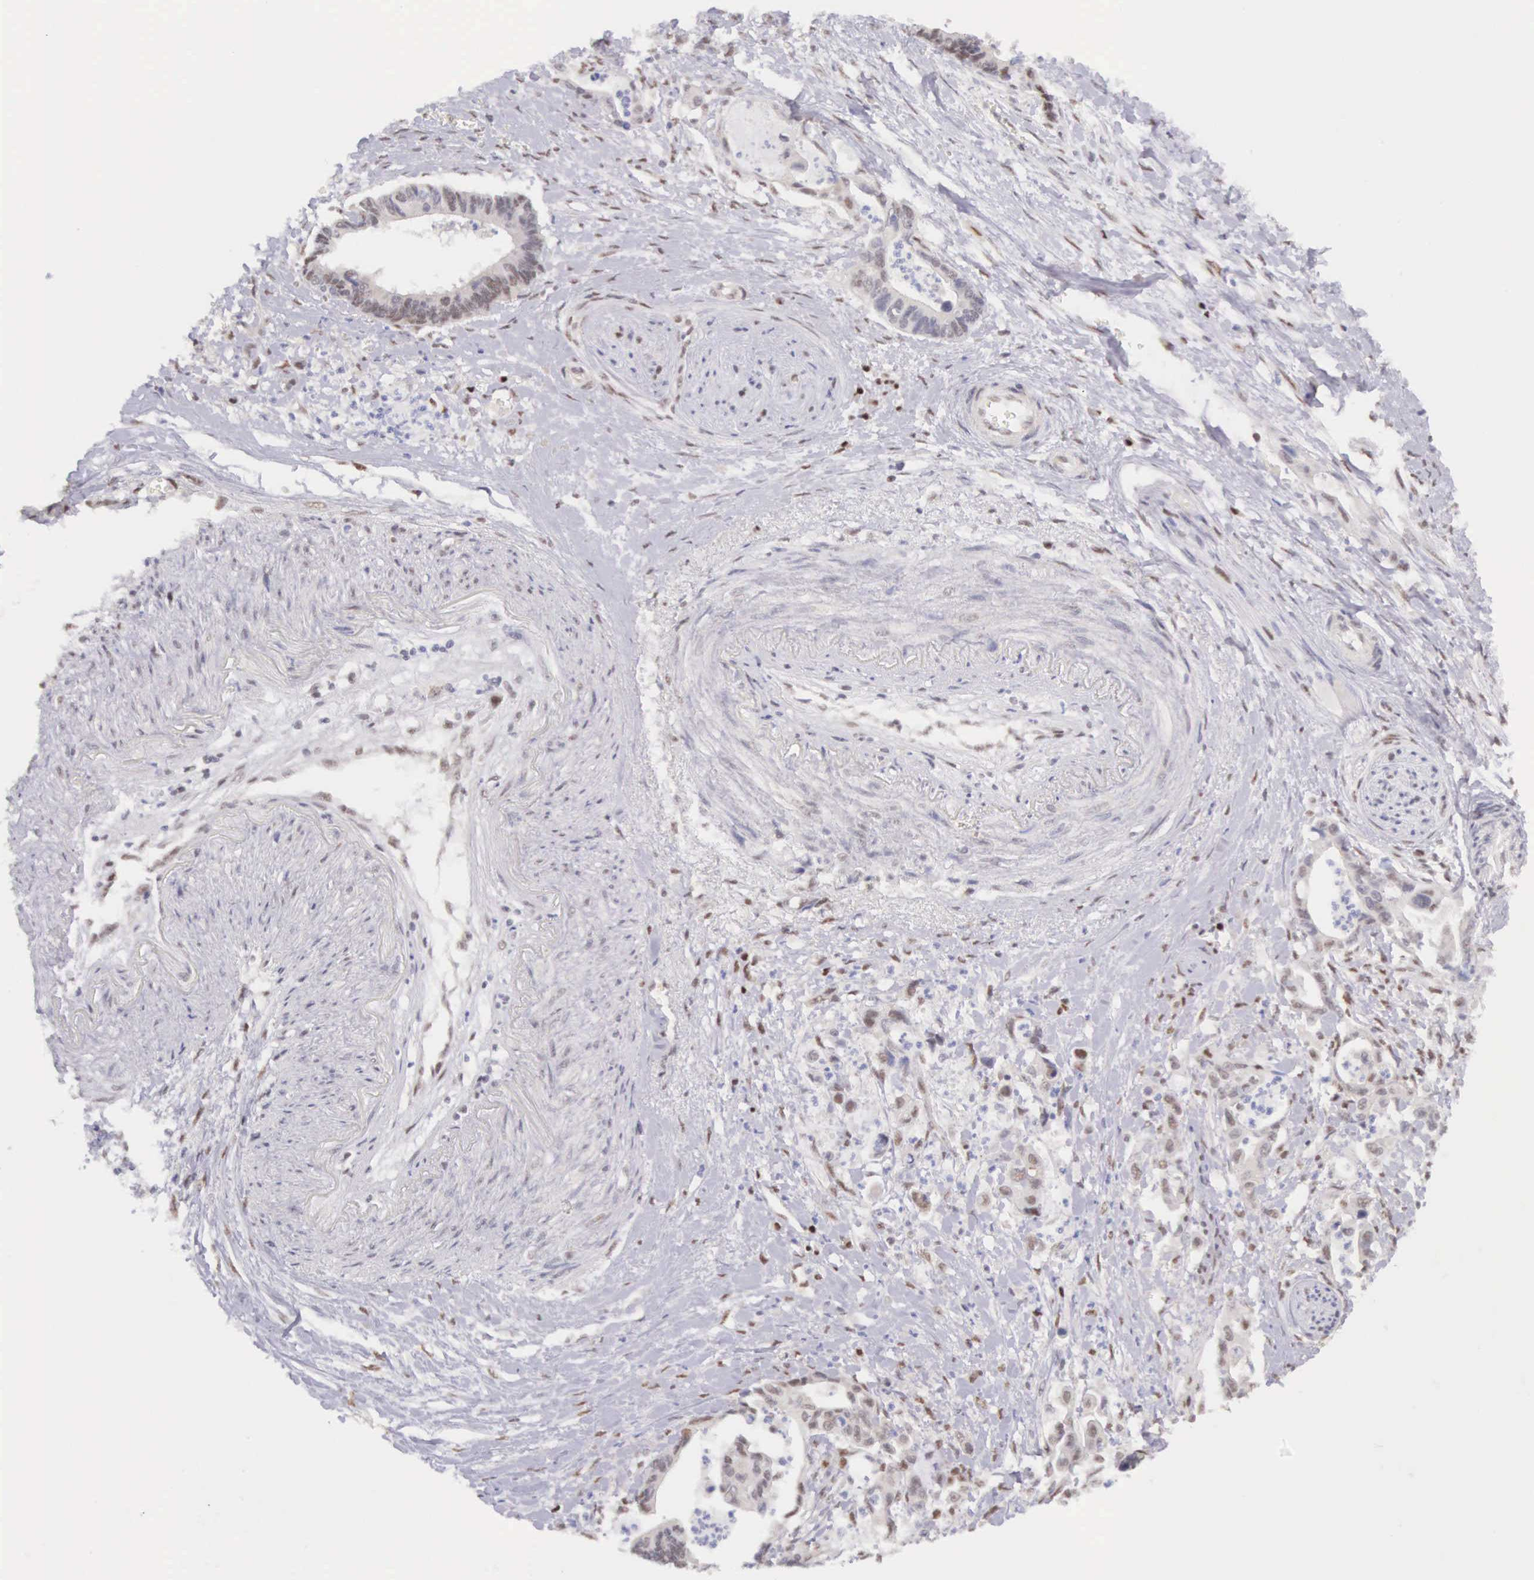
{"staining": {"intensity": "weak", "quantity": "25%-75%", "location": "nuclear"}, "tissue": "pancreatic cancer", "cell_type": "Tumor cells", "image_type": "cancer", "snomed": [{"axis": "morphology", "description": "Adenocarcinoma, NOS"}, {"axis": "topography", "description": "Pancreas"}], "caption": "Protein staining of adenocarcinoma (pancreatic) tissue exhibits weak nuclear expression in about 25%-75% of tumor cells.", "gene": "CCDC117", "patient": {"sex": "female", "age": 70}}